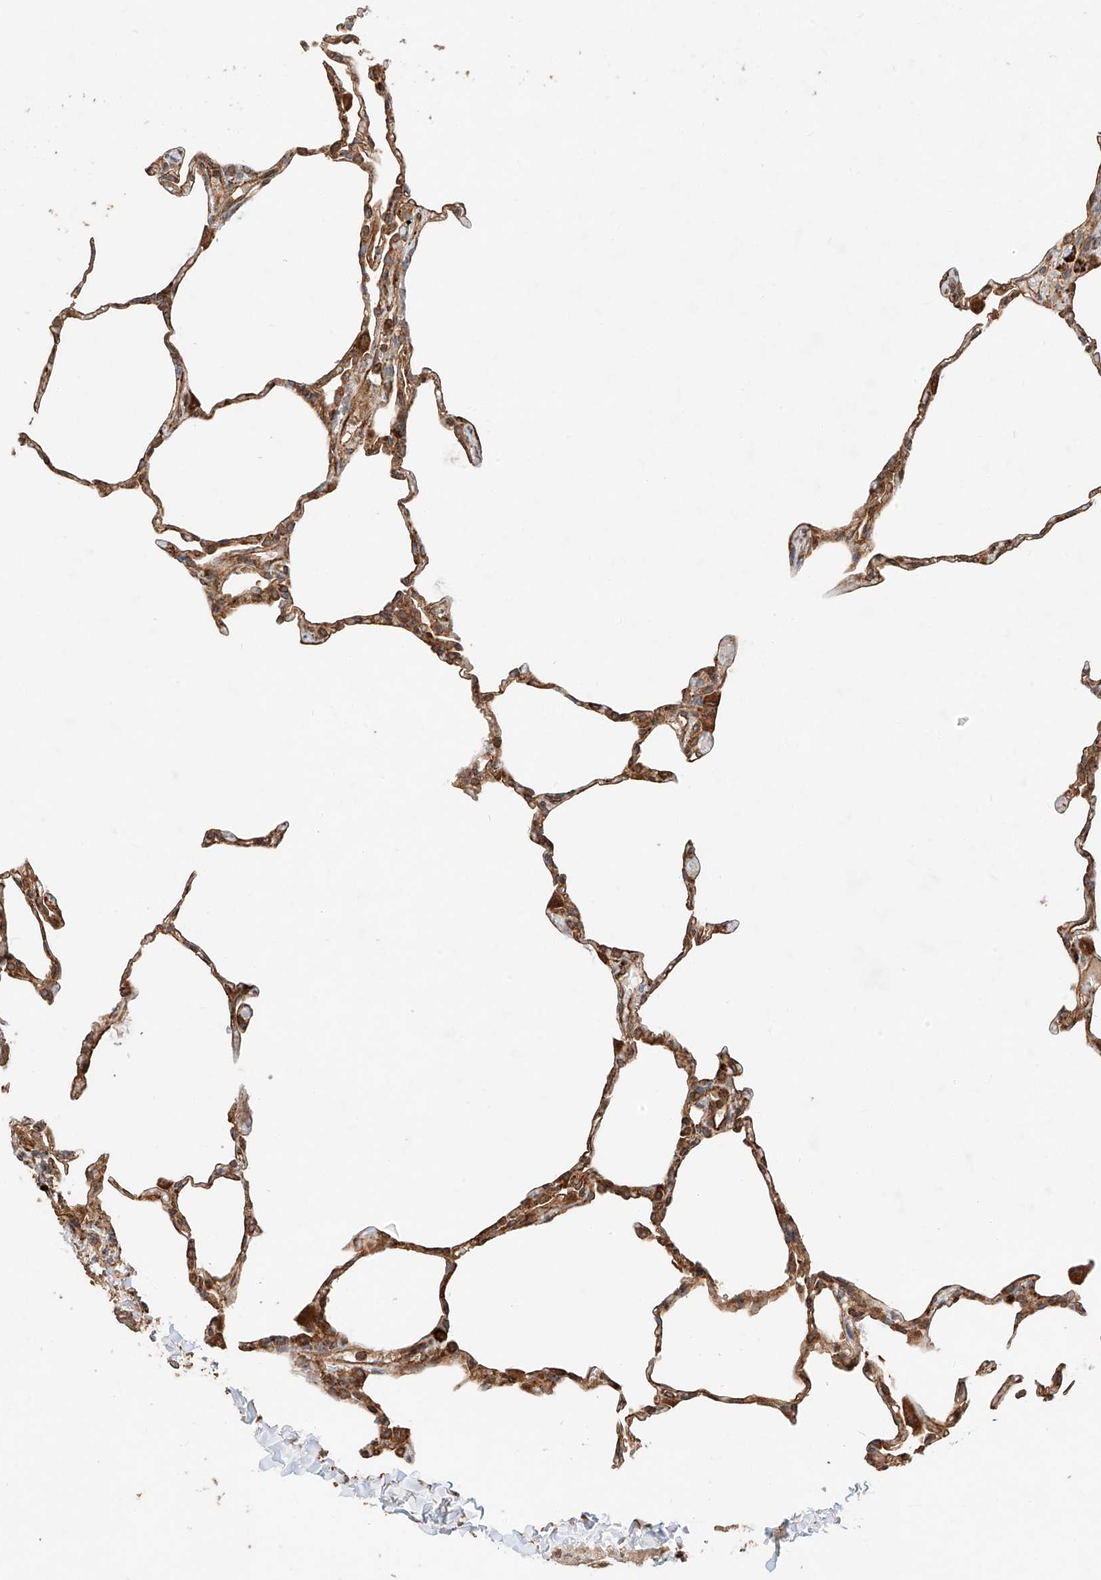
{"staining": {"intensity": "moderate", "quantity": ">75%", "location": "cytoplasmic/membranous"}, "tissue": "lung", "cell_type": "Alveolar cells", "image_type": "normal", "snomed": [{"axis": "morphology", "description": "Normal tissue, NOS"}, {"axis": "topography", "description": "Lung"}], "caption": "Immunohistochemistry (IHC) (DAB) staining of unremarkable human lung shows moderate cytoplasmic/membranous protein expression in about >75% of alveolar cells.", "gene": "ZNF84", "patient": {"sex": "male", "age": 20}}